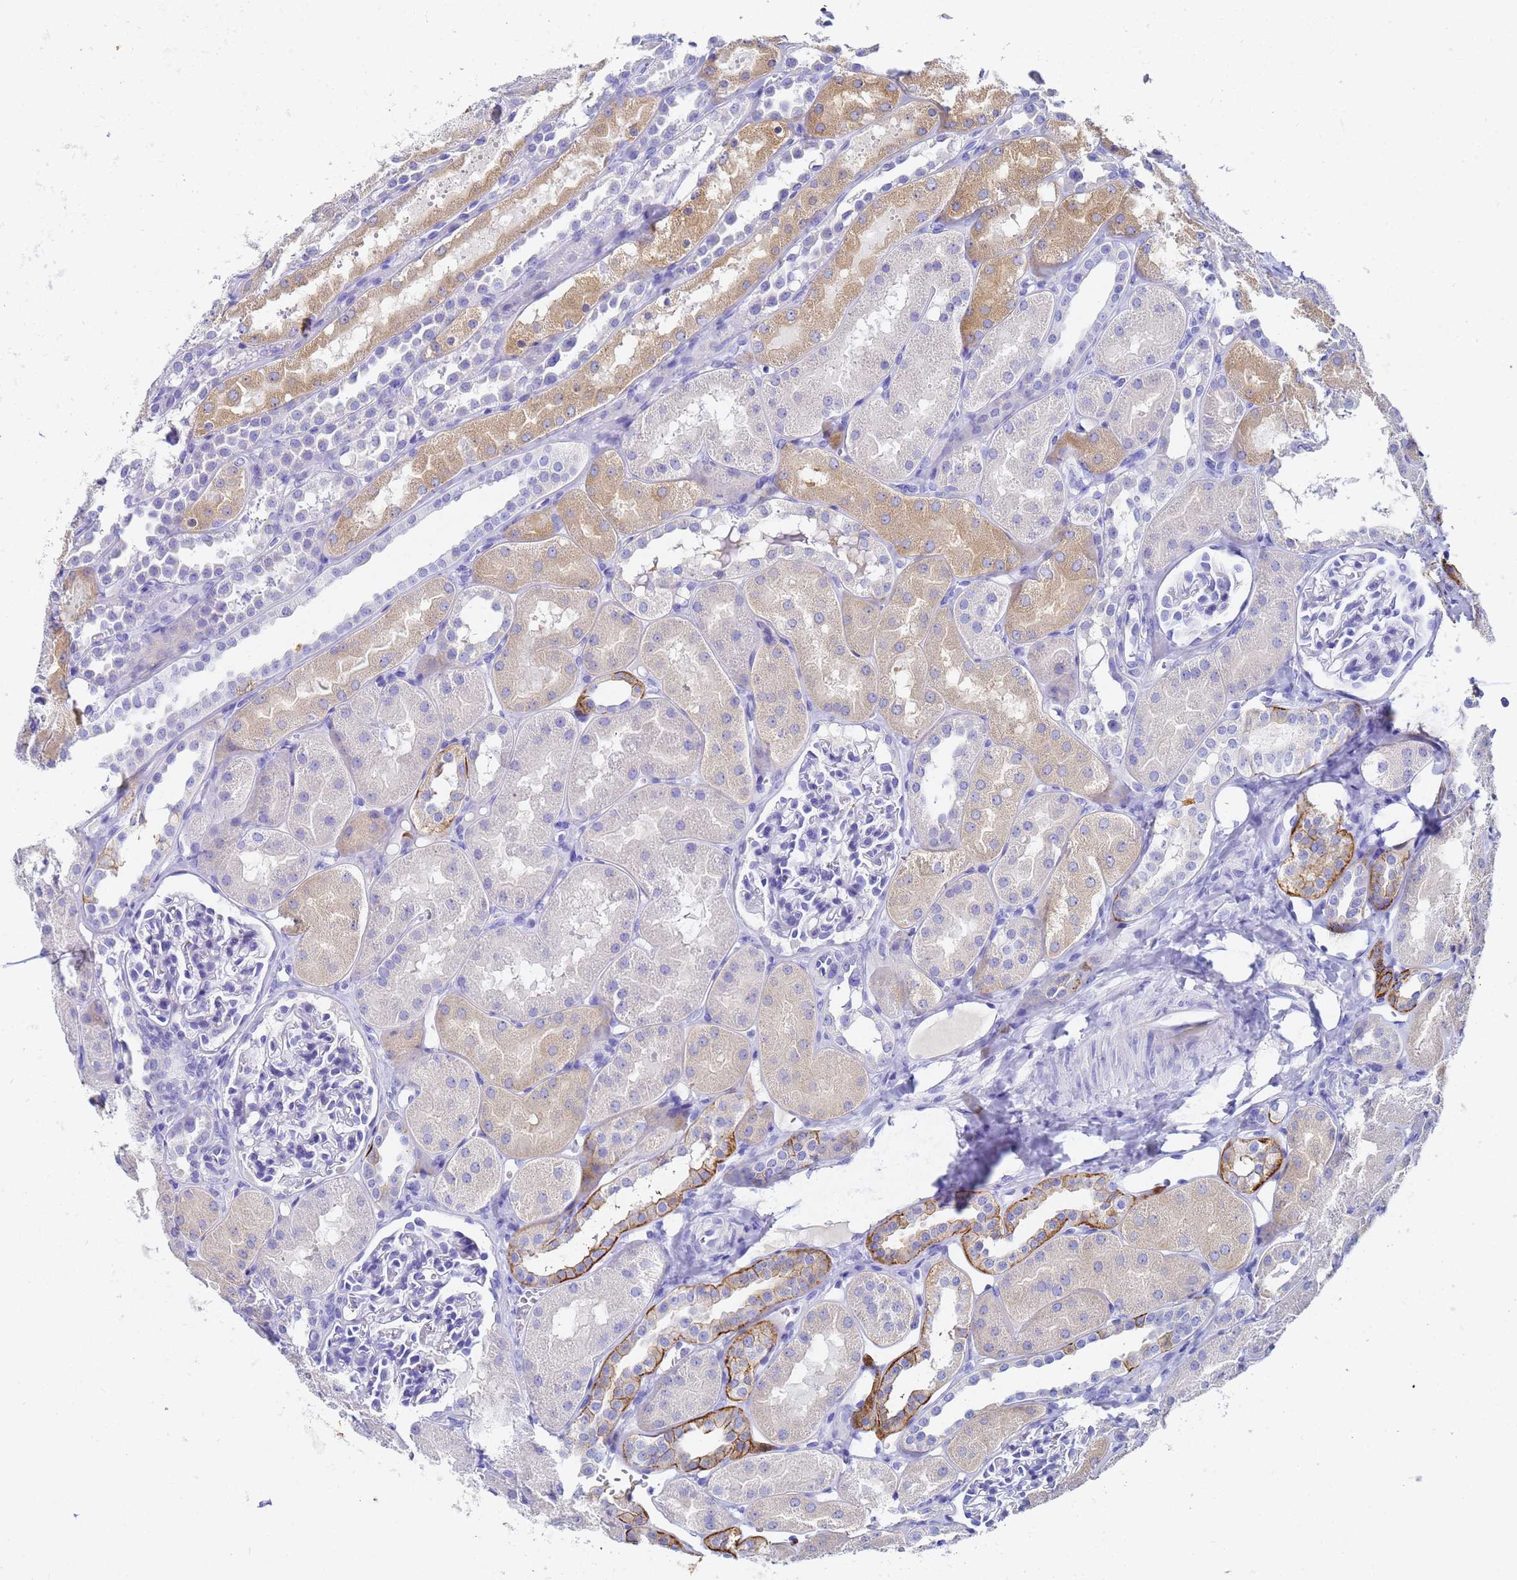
{"staining": {"intensity": "negative", "quantity": "none", "location": "none"}, "tissue": "kidney", "cell_type": "Cells in glomeruli", "image_type": "normal", "snomed": [{"axis": "morphology", "description": "Normal tissue, NOS"}, {"axis": "topography", "description": "Kidney"}, {"axis": "topography", "description": "Urinary bladder"}], "caption": "IHC micrograph of unremarkable kidney: human kidney stained with DAB (3,3'-diaminobenzidine) shows no significant protein positivity in cells in glomeruli. (DAB (3,3'-diaminobenzidine) immunohistochemistry, high magnification).", "gene": "C2orf72", "patient": {"sex": "male", "age": 16}}